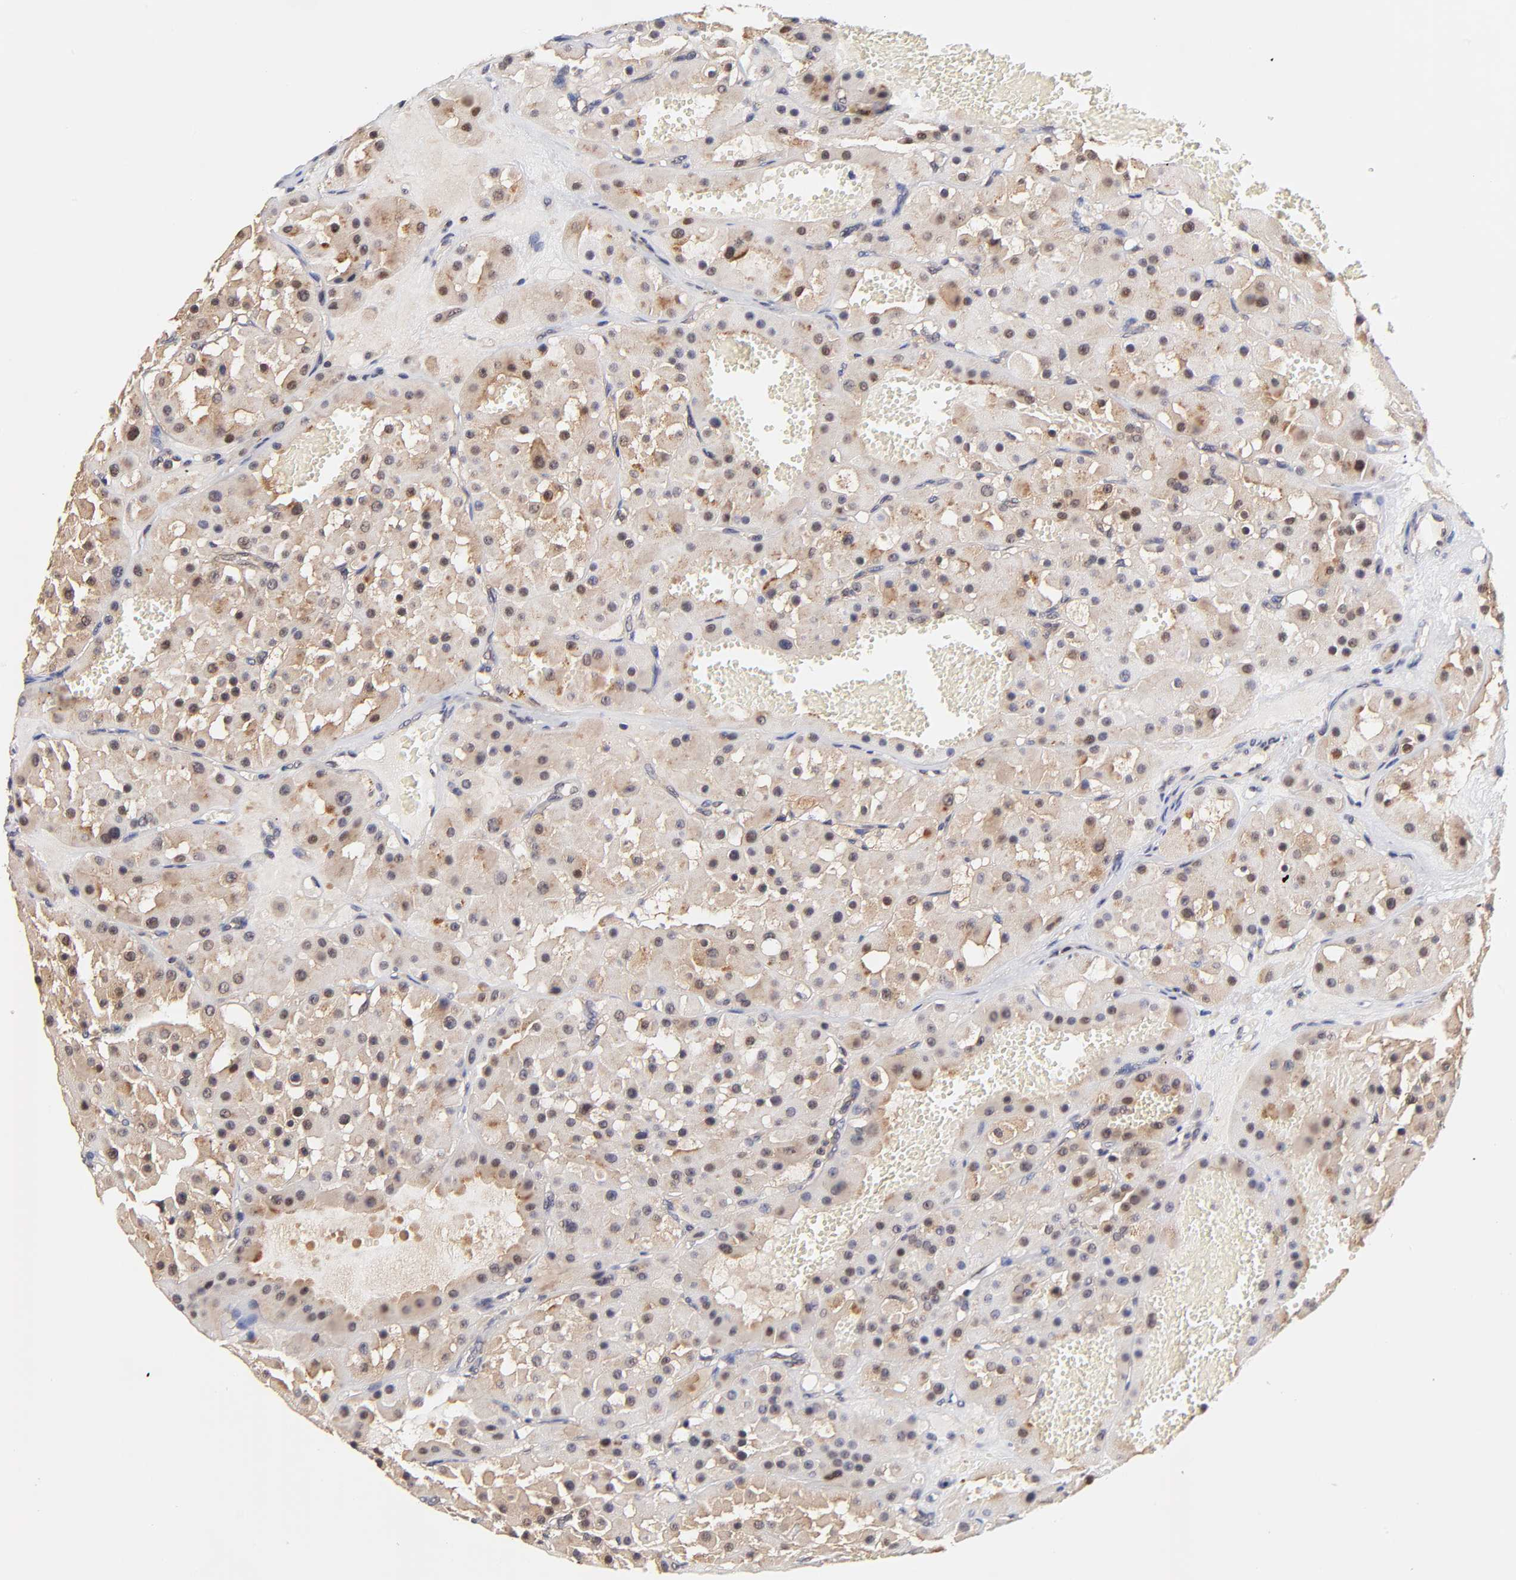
{"staining": {"intensity": "moderate", "quantity": "25%-75%", "location": "cytoplasmic/membranous,nuclear"}, "tissue": "renal cancer", "cell_type": "Tumor cells", "image_type": "cancer", "snomed": [{"axis": "morphology", "description": "Adenocarcinoma, uncertain malignant potential"}, {"axis": "topography", "description": "Kidney"}], "caption": "High-magnification brightfield microscopy of renal cancer (adenocarcinoma,  uncertain malignant potential) stained with DAB (brown) and counterstained with hematoxylin (blue). tumor cells exhibit moderate cytoplasmic/membranous and nuclear staining is appreciated in about25%-75% of cells.", "gene": "TXNL1", "patient": {"sex": "male", "age": 63}}